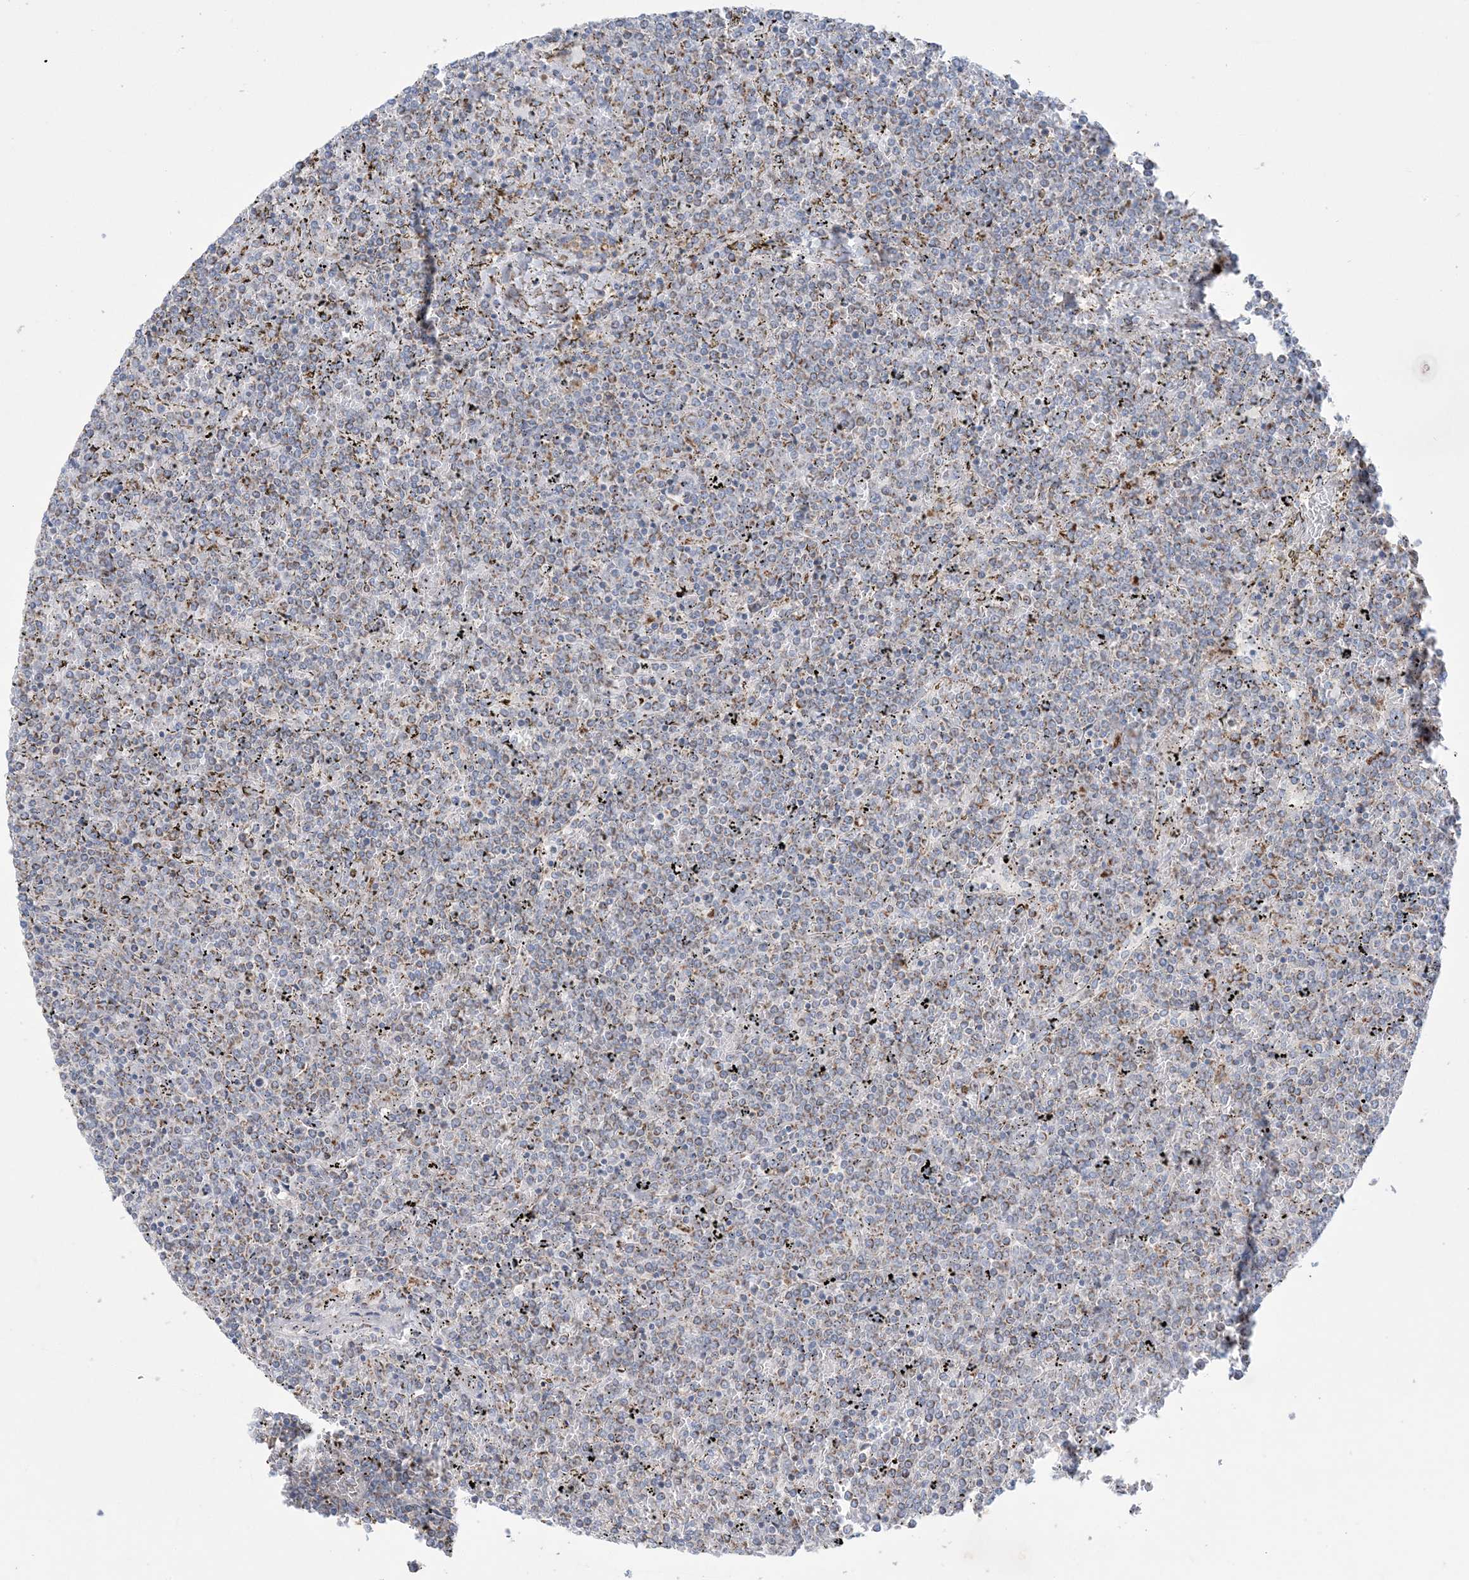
{"staining": {"intensity": "negative", "quantity": "none", "location": "none"}, "tissue": "lymphoma", "cell_type": "Tumor cells", "image_type": "cancer", "snomed": [{"axis": "morphology", "description": "Malignant lymphoma, non-Hodgkin's type, Low grade"}, {"axis": "topography", "description": "Spleen"}], "caption": "A histopathology image of human lymphoma is negative for staining in tumor cells.", "gene": "KCTD6", "patient": {"sex": "female", "age": 19}}